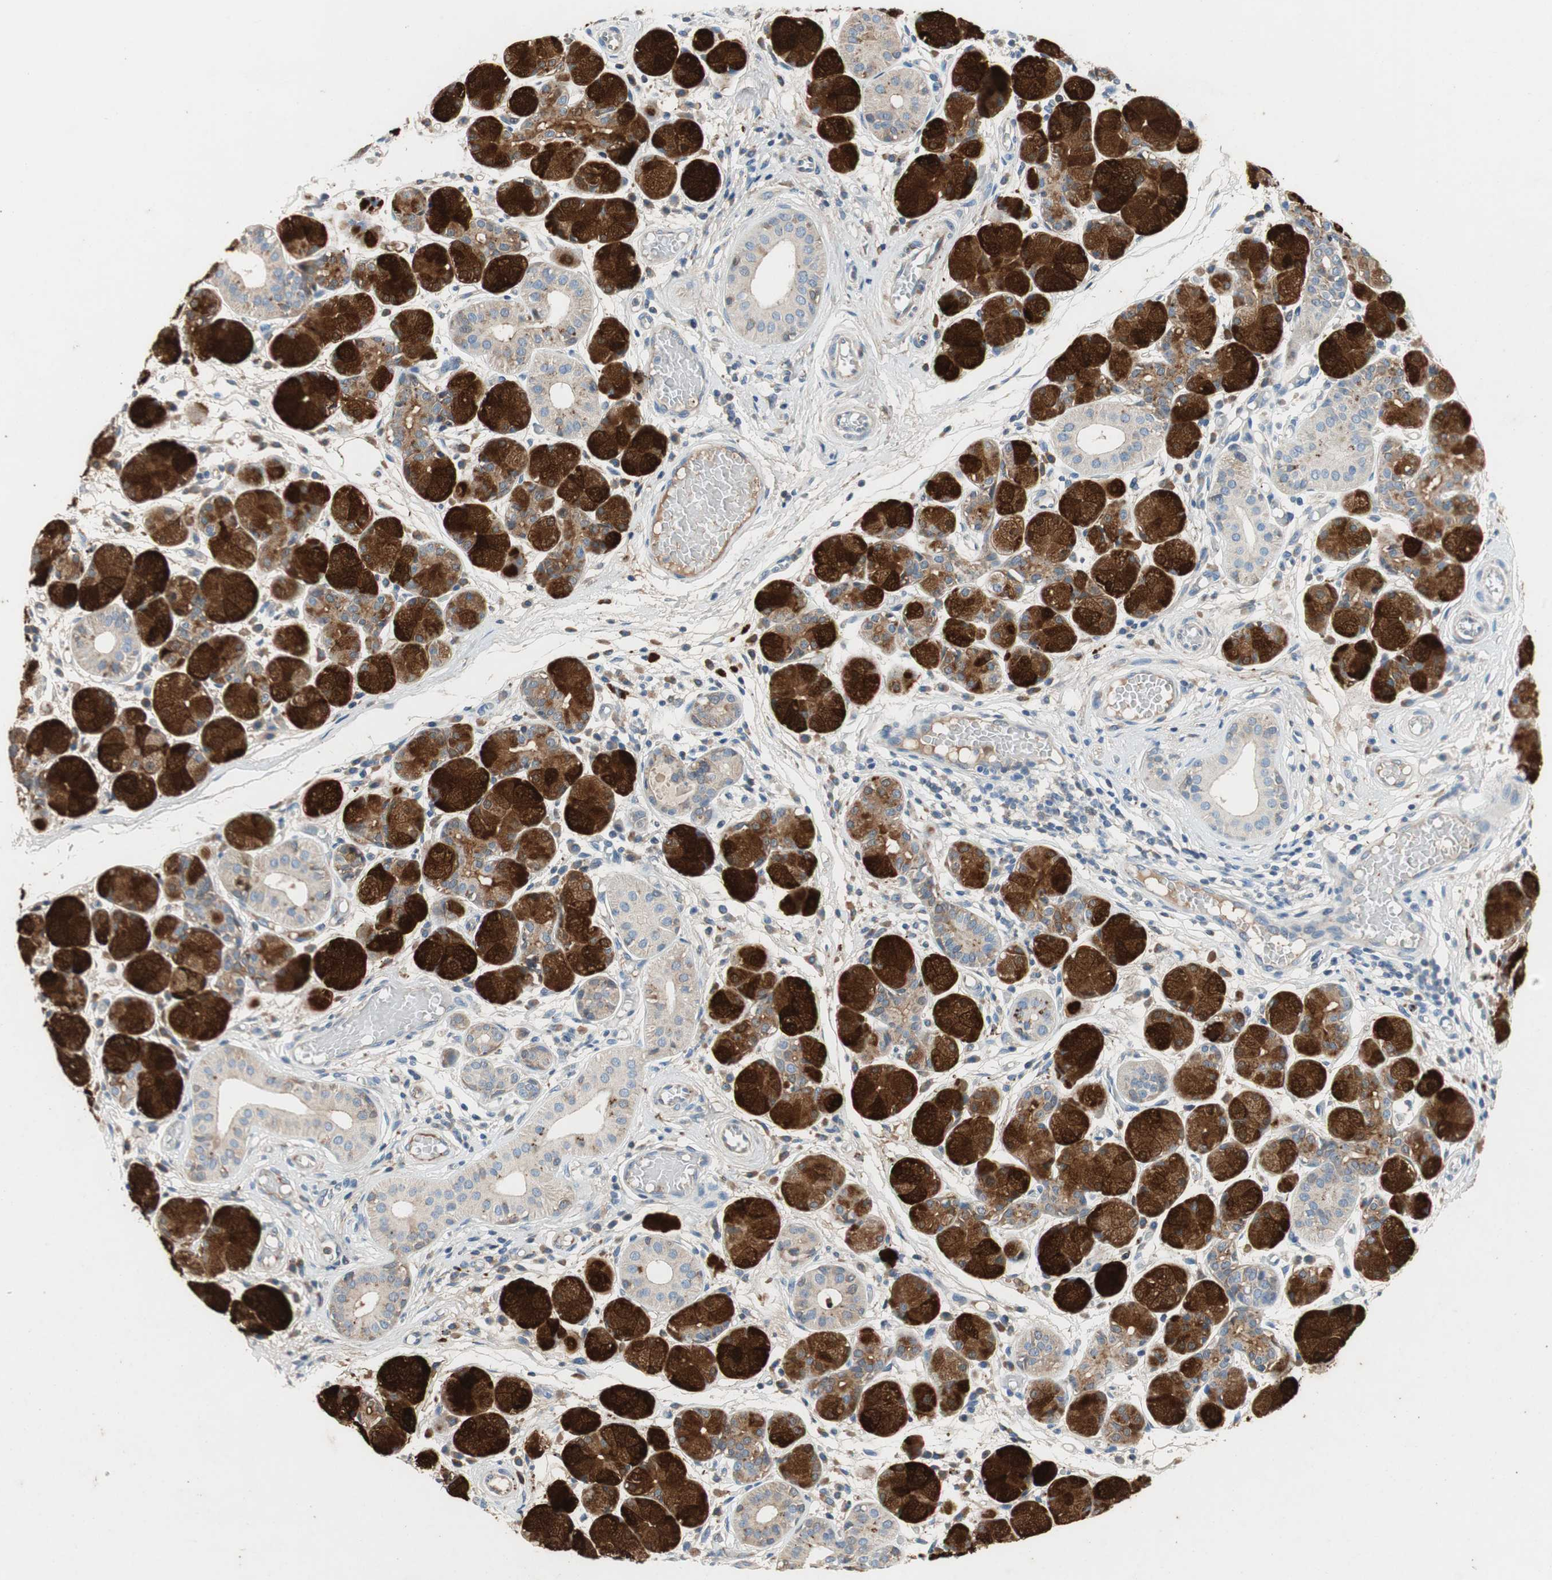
{"staining": {"intensity": "strong", "quantity": ">75%", "location": "cytoplasmic/membranous"}, "tissue": "salivary gland", "cell_type": "Glandular cells", "image_type": "normal", "snomed": [{"axis": "morphology", "description": "Normal tissue, NOS"}, {"axis": "topography", "description": "Salivary gland"}], "caption": "Glandular cells show high levels of strong cytoplasmic/membranous expression in about >75% of cells in unremarkable human salivary gland. The protein of interest is shown in brown color, while the nuclei are stained blue.", "gene": "CCM2L", "patient": {"sex": "female", "age": 24}}